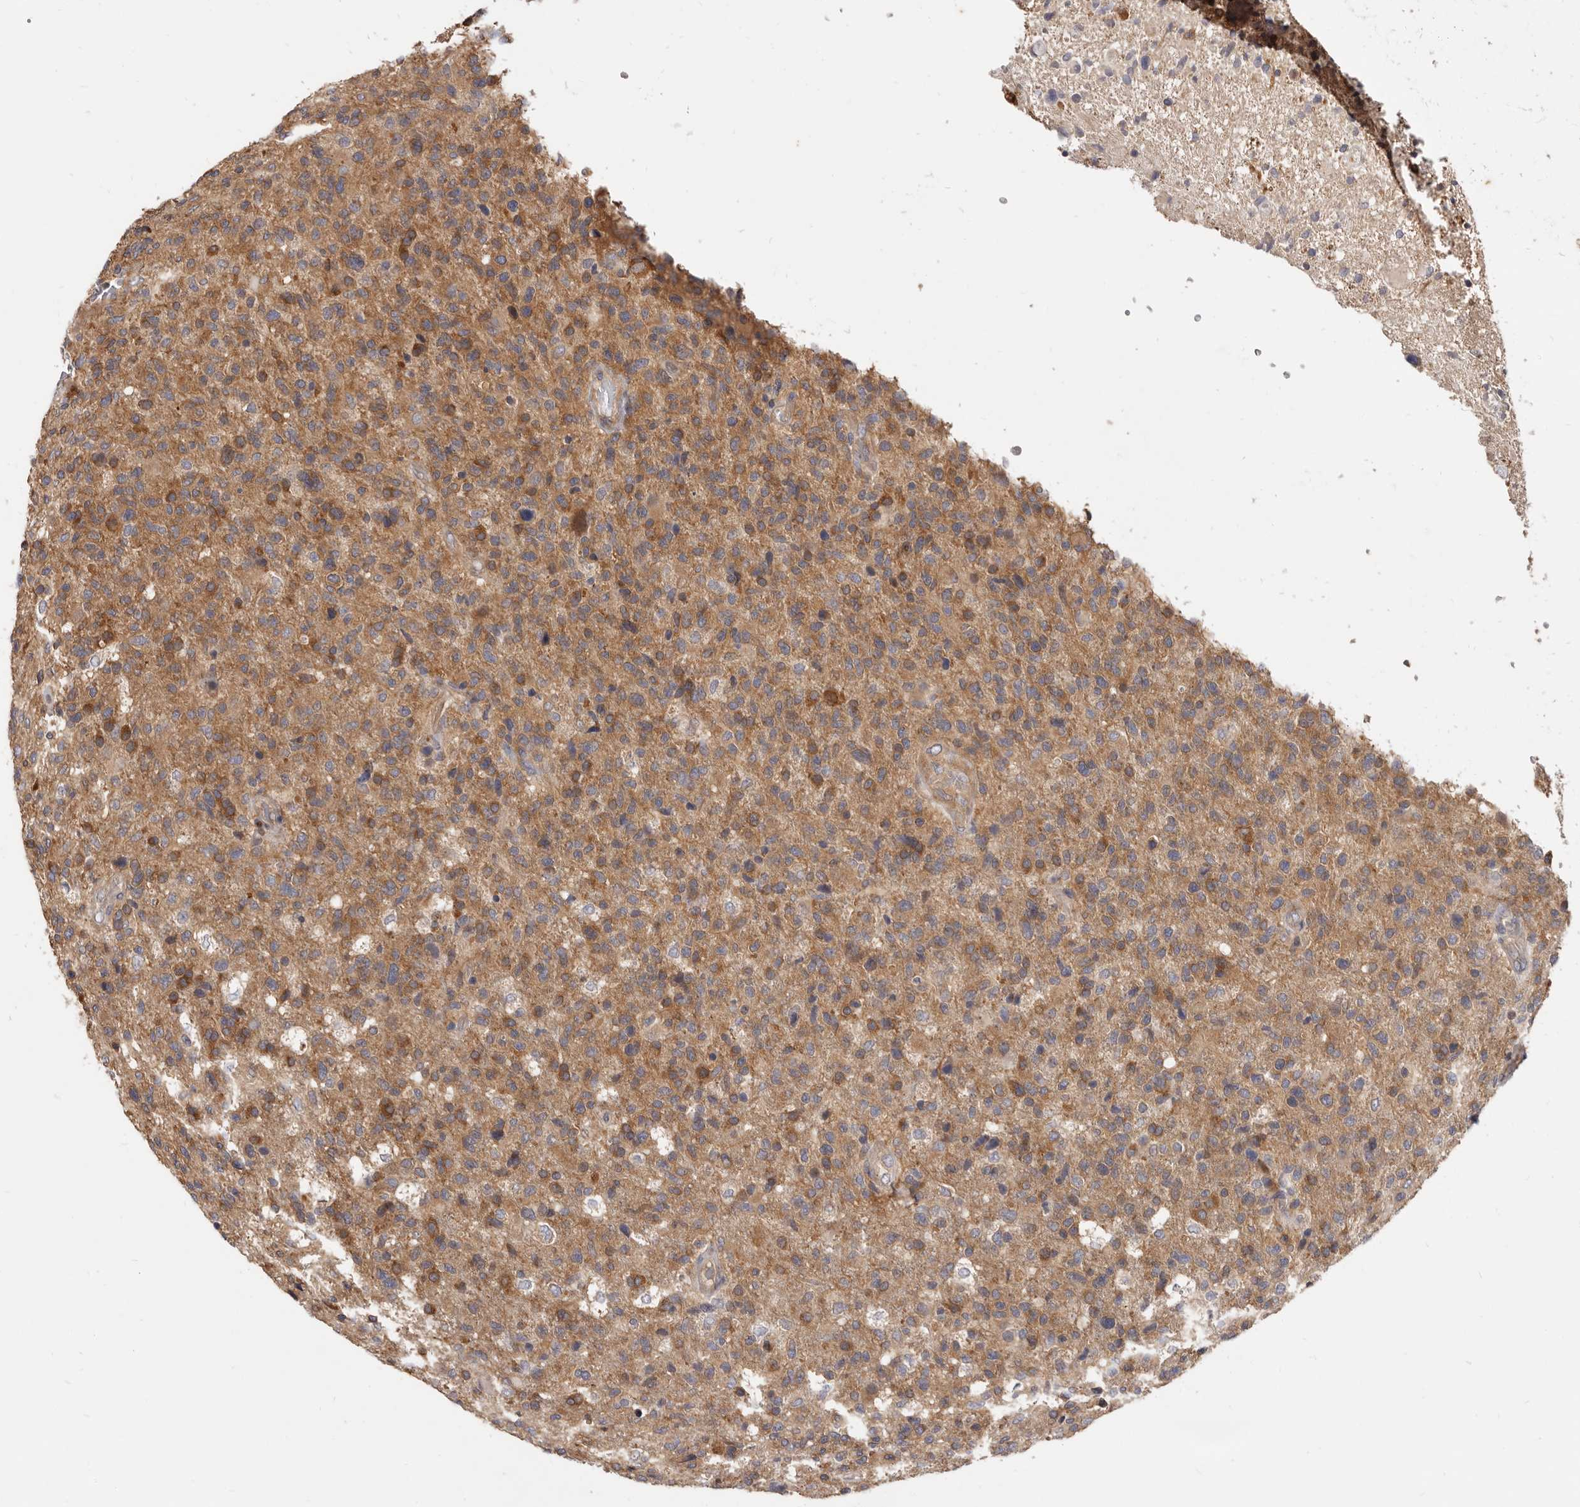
{"staining": {"intensity": "moderate", "quantity": "25%-75%", "location": "cytoplasmic/membranous"}, "tissue": "glioma", "cell_type": "Tumor cells", "image_type": "cancer", "snomed": [{"axis": "morphology", "description": "Glioma, malignant, High grade"}, {"axis": "topography", "description": "Brain"}], "caption": "Tumor cells exhibit medium levels of moderate cytoplasmic/membranous positivity in about 25%-75% of cells in human malignant glioma (high-grade). Ihc stains the protein in brown and the nuclei are stained blue.", "gene": "ADAMTS20", "patient": {"sex": "male", "age": 72}}